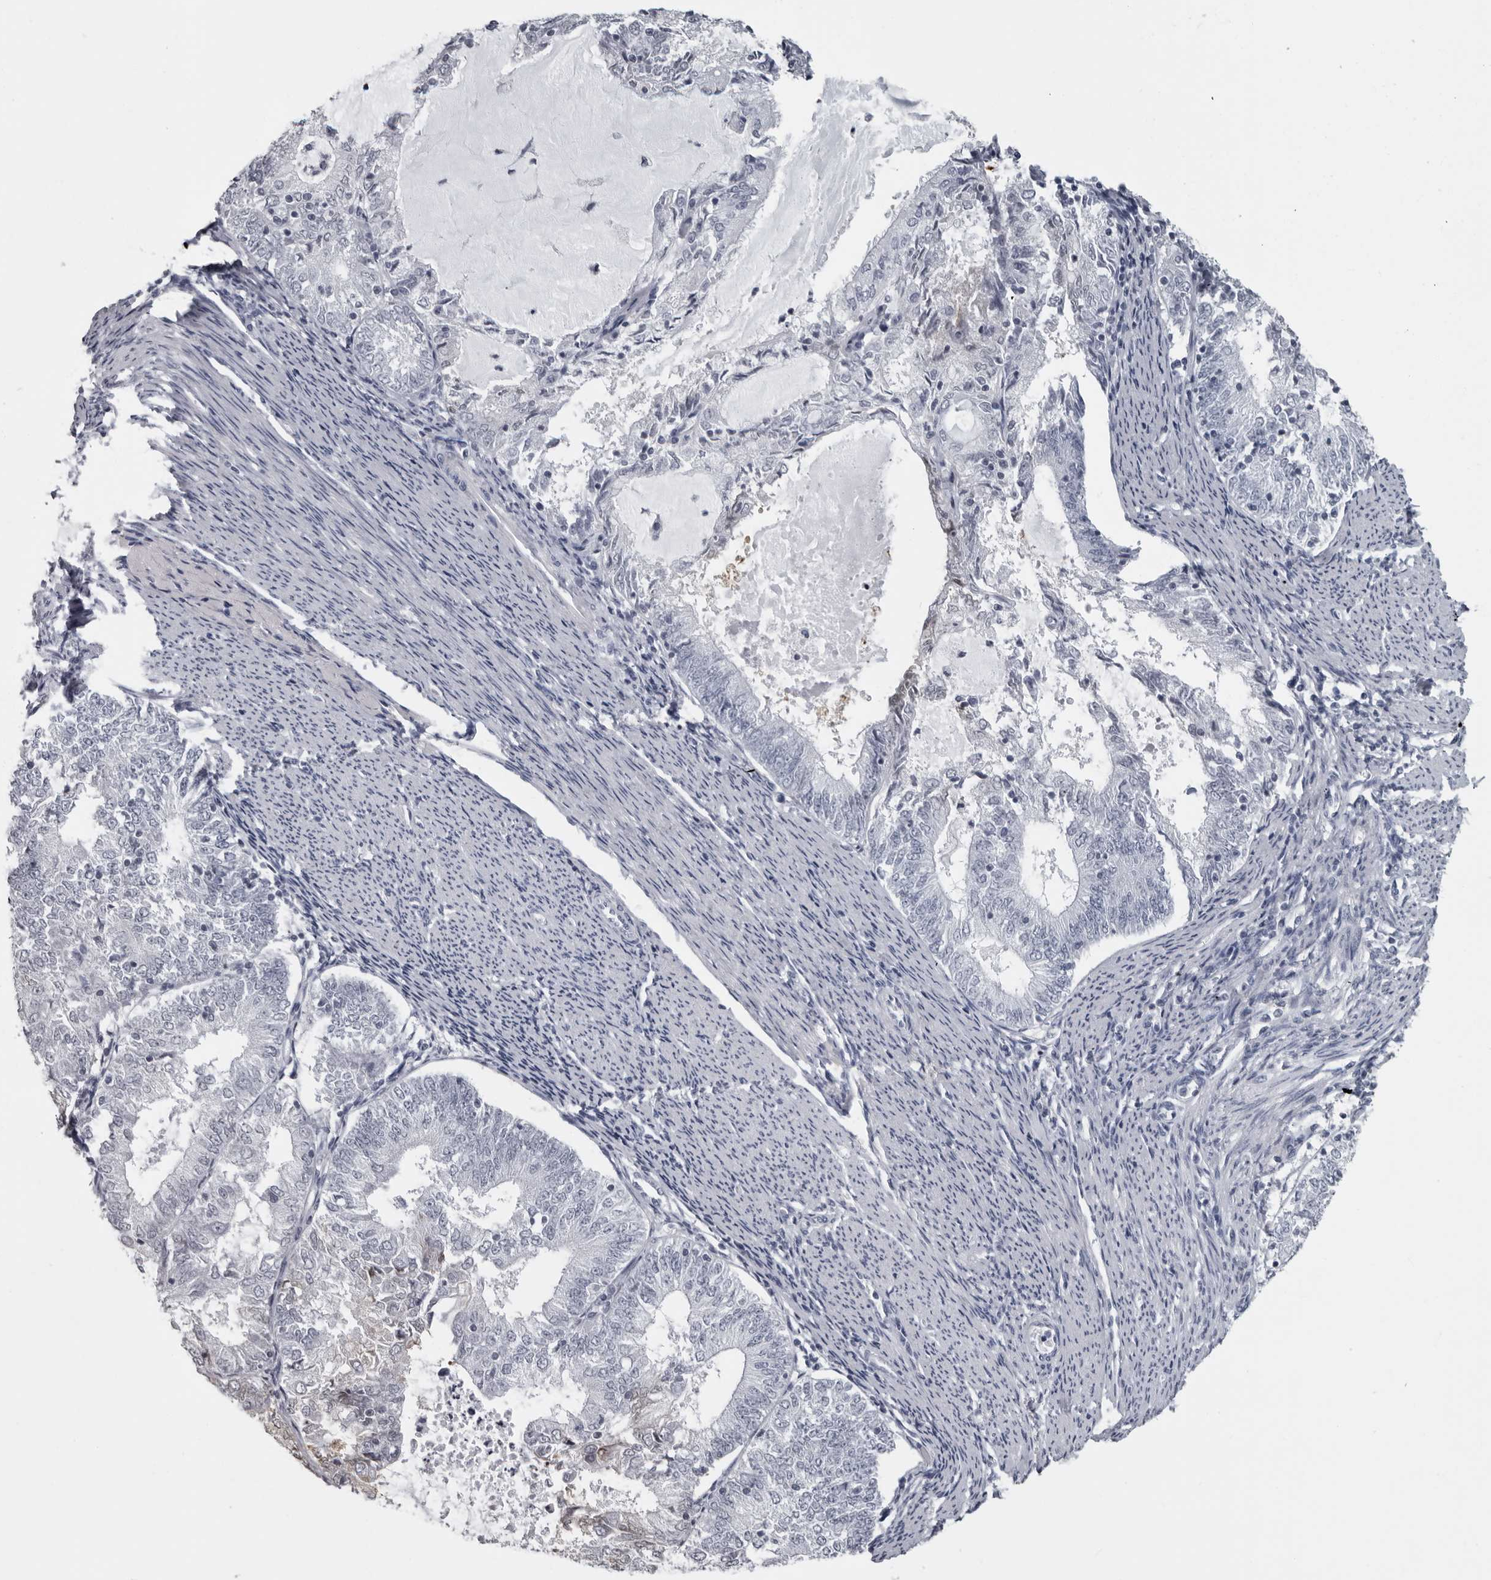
{"staining": {"intensity": "negative", "quantity": "none", "location": "none"}, "tissue": "endometrial cancer", "cell_type": "Tumor cells", "image_type": "cancer", "snomed": [{"axis": "morphology", "description": "Adenocarcinoma, NOS"}, {"axis": "topography", "description": "Endometrium"}], "caption": "Immunohistochemistry (IHC) of human endometrial adenocarcinoma shows no expression in tumor cells.", "gene": "LZIC", "patient": {"sex": "female", "age": 57}}